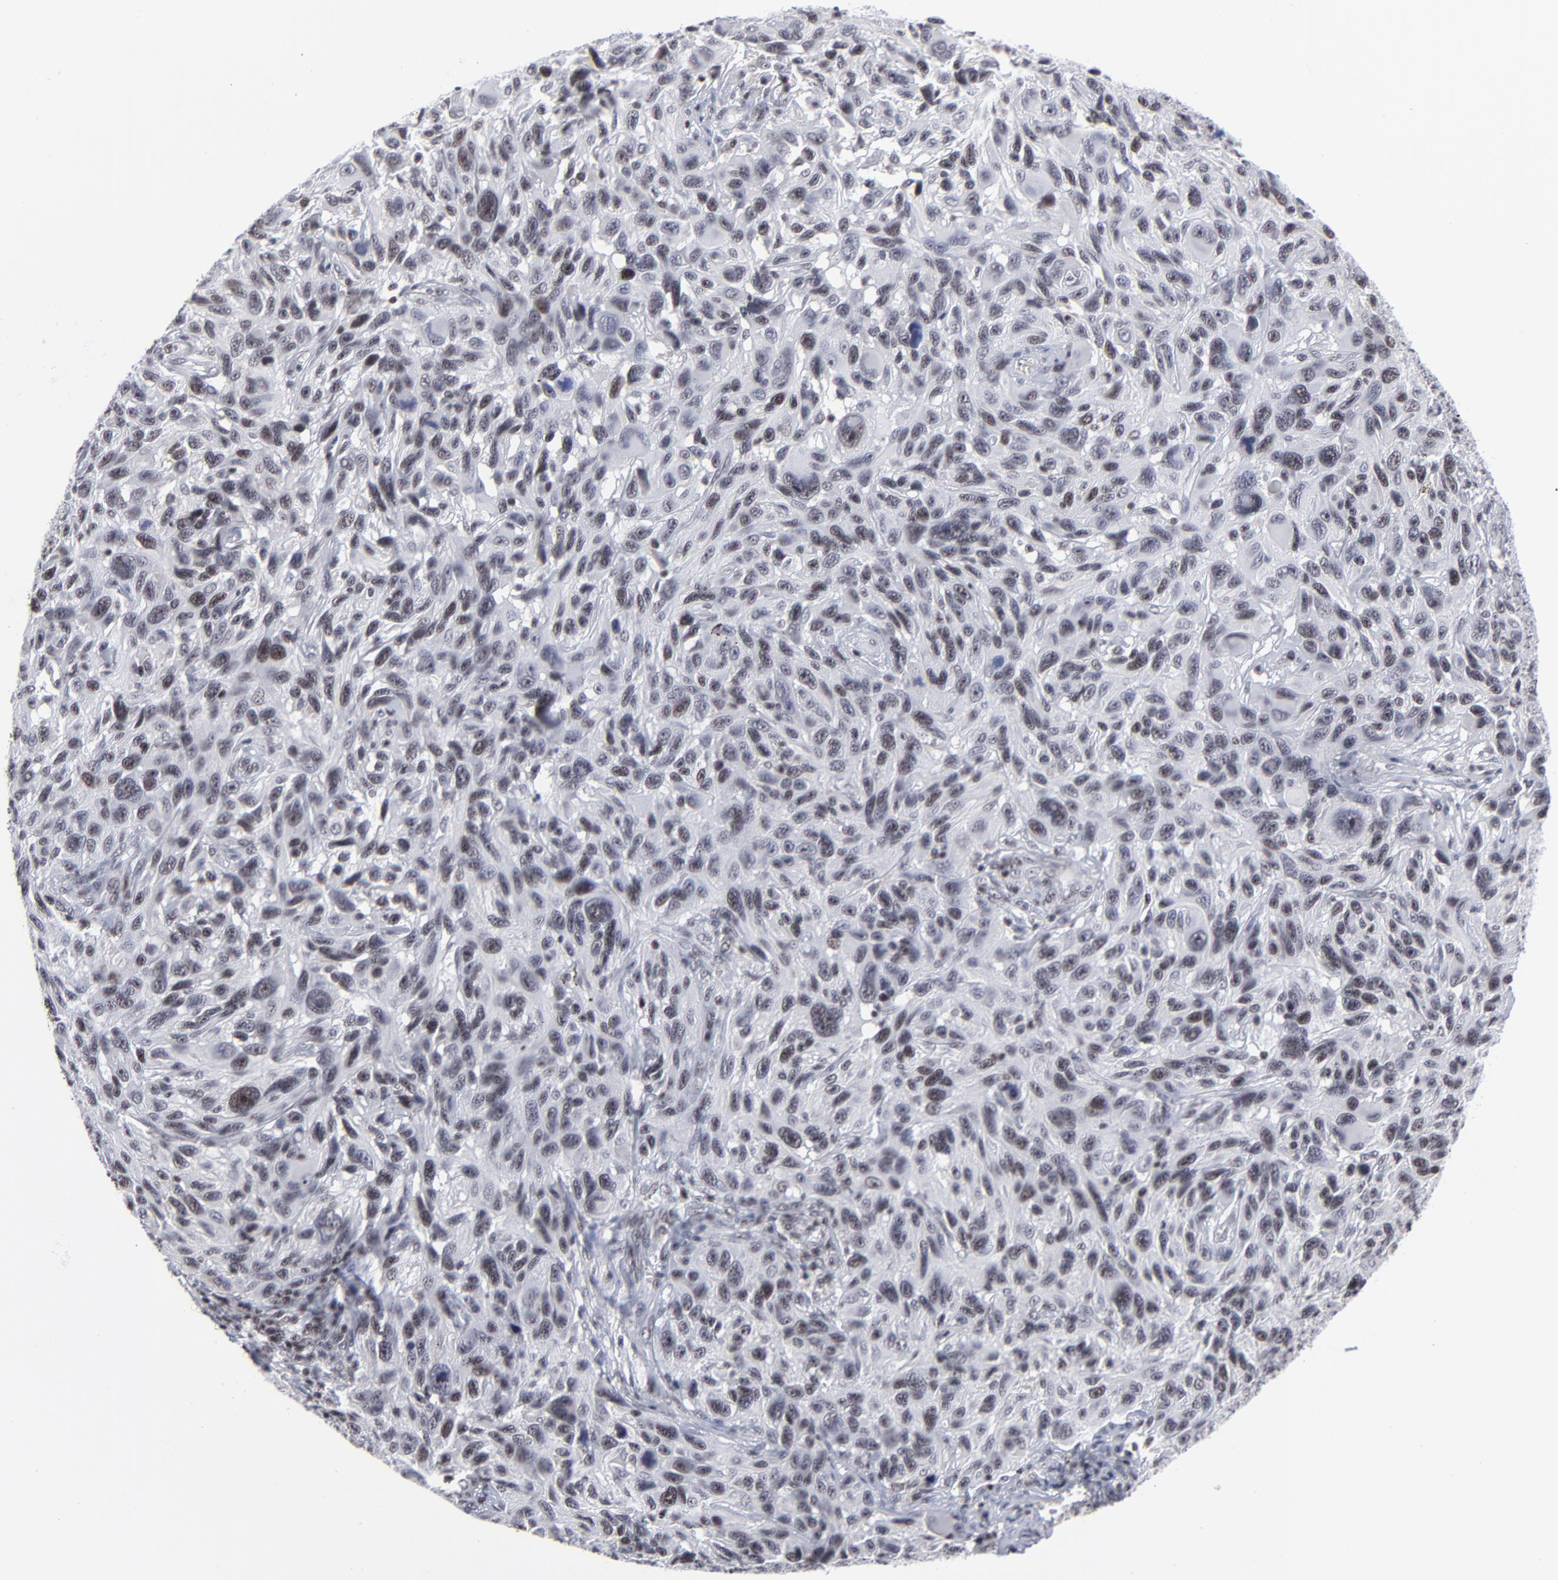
{"staining": {"intensity": "weak", "quantity": "25%-75%", "location": "nuclear"}, "tissue": "melanoma", "cell_type": "Tumor cells", "image_type": "cancer", "snomed": [{"axis": "morphology", "description": "Malignant melanoma, NOS"}, {"axis": "topography", "description": "Skin"}], "caption": "Brown immunohistochemical staining in human melanoma demonstrates weak nuclear expression in approximately 25%-75% of tumor cells.", "gene": "SP2", "patient": {"sex": "male", "age": 53}}